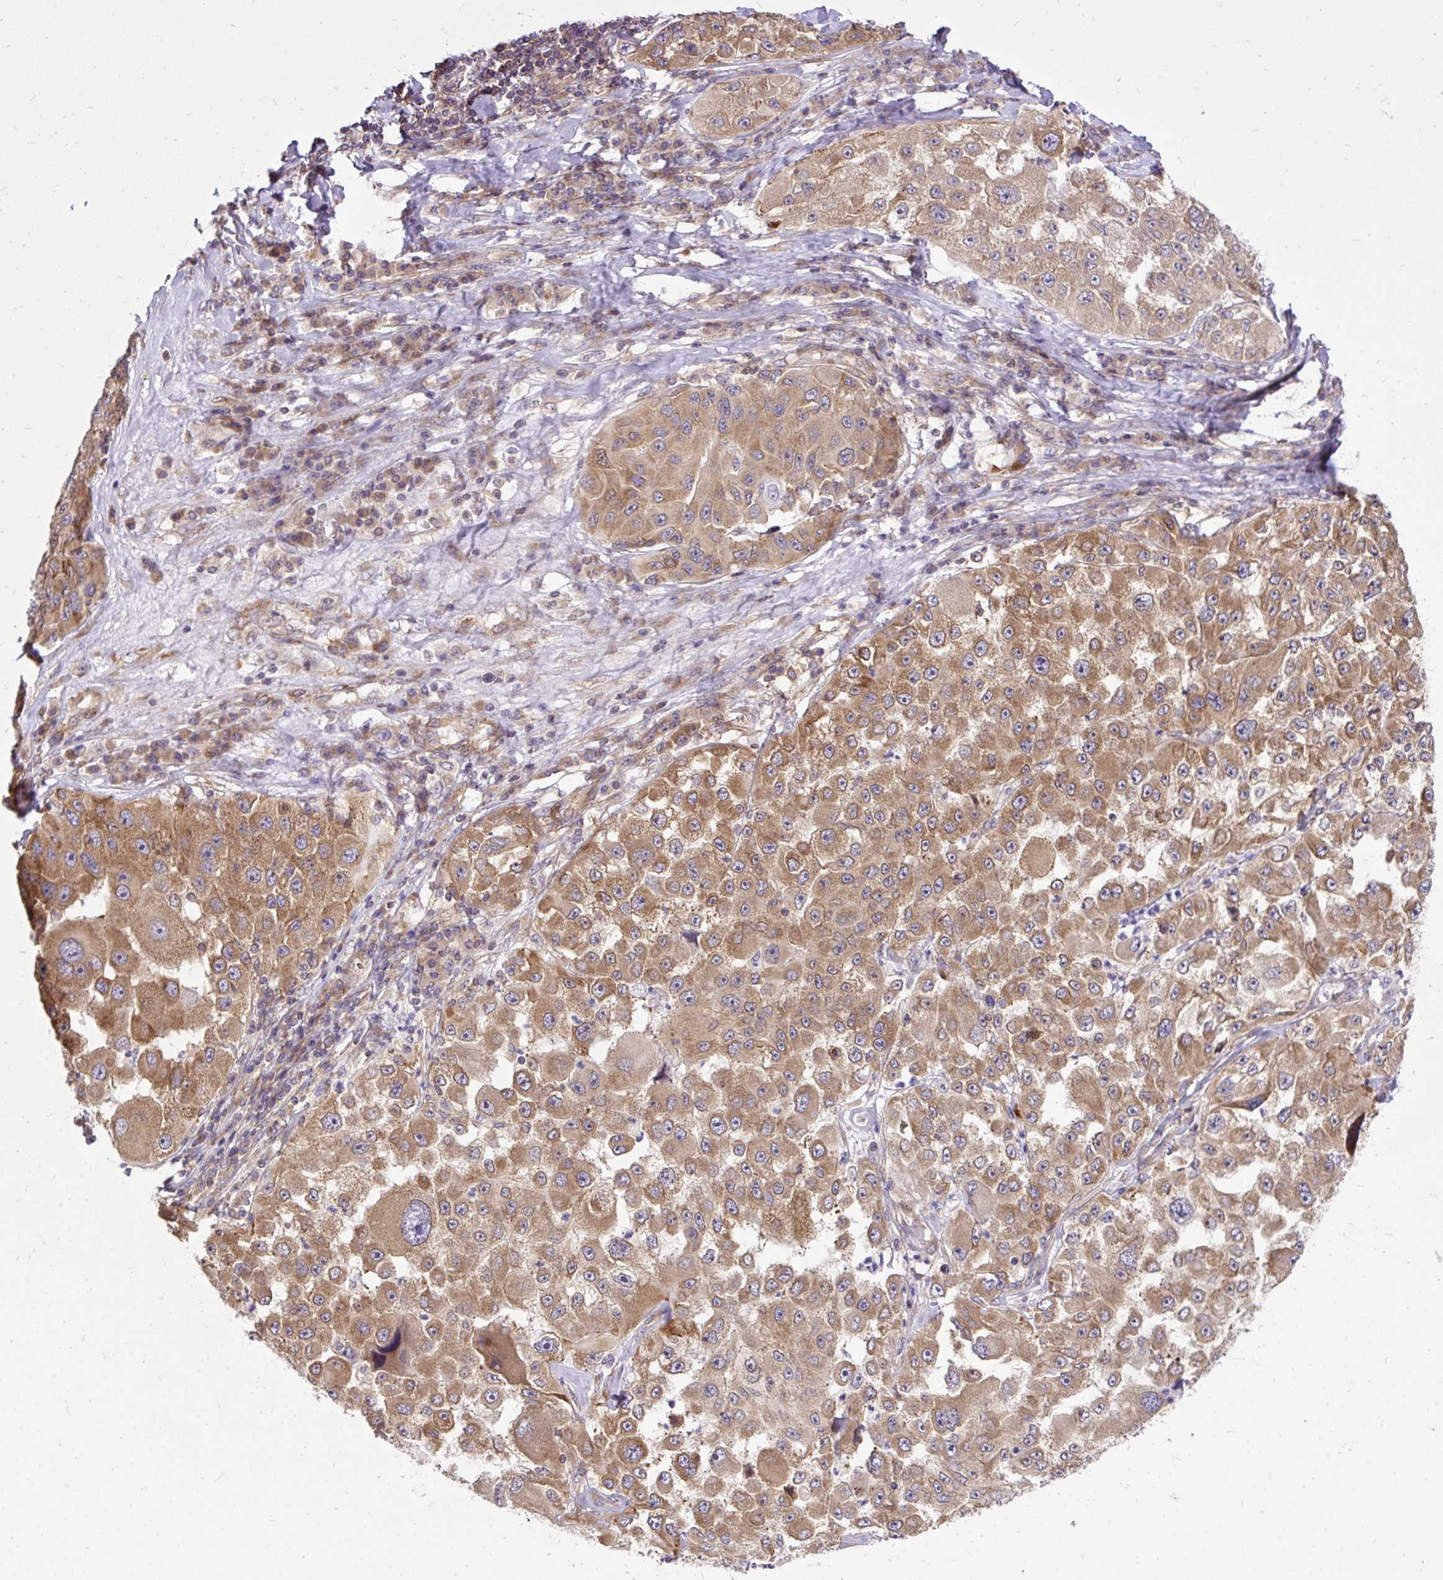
{"staining": {"intensity": "moderate", "quantity": ">75%", "location": "cytoplasmic/membranous"}, "tissue": "melanoma", "cell_type": "Tumor cells", "image_type": "cancer", "snomed": [{"axis": "morphology", "description": "Malignant melanoma, Metastatic site"}, {"axis": "topography", "description": "Lymph node"}], "caption": "The immunohistochemical stain shows moderate cytoplasmic/membranous positivity in tumor cells of melanoma tissue. Ihc stains the protein in brown and the nuclei are stained blue.", "gene": "TRIM17", "patient": {"sex": "male", "age": 62}}